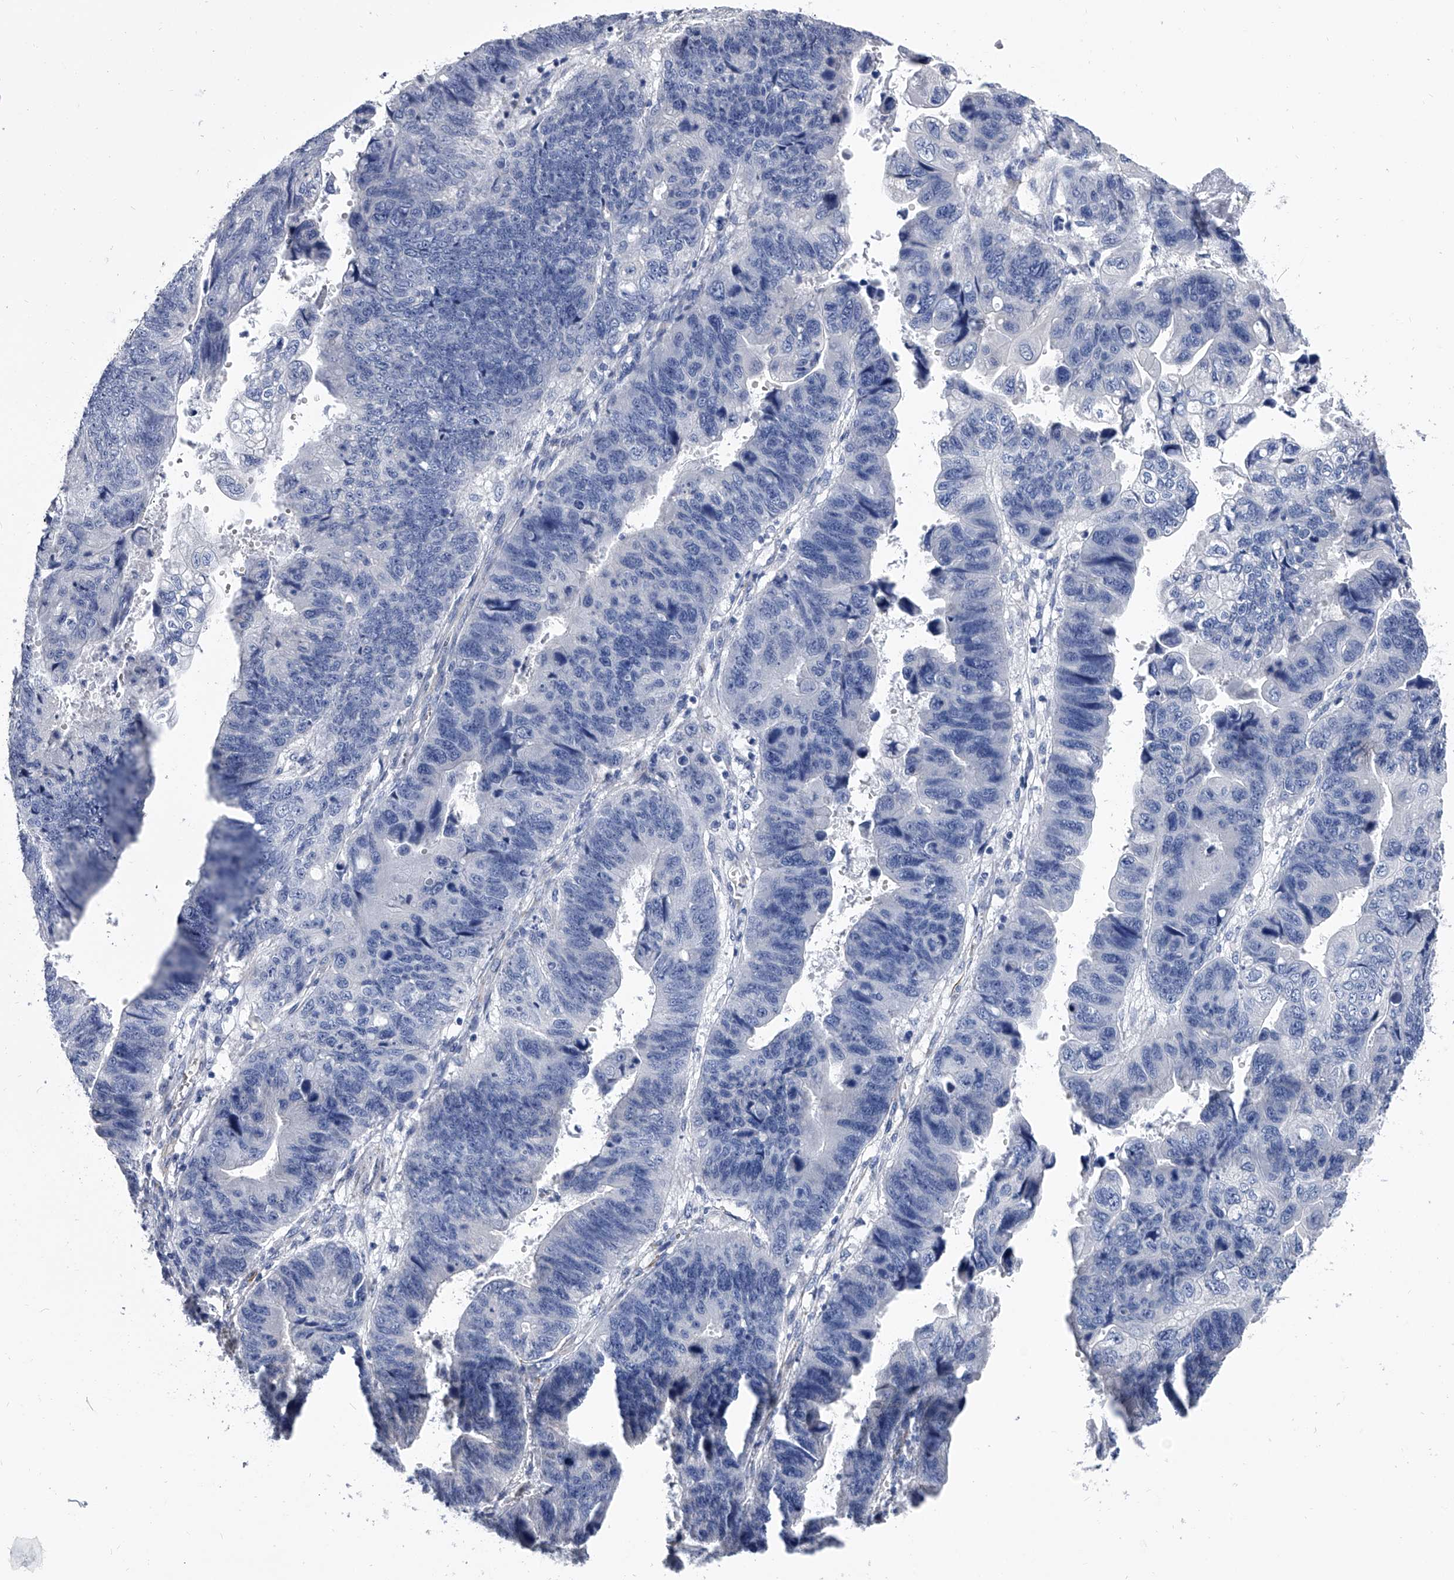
{"staining": {"intensity": "negative", "quantity": "none", "location": "none"}, "tissue": "stomach cancer", "cell_type": "Tumor cells", "image_type": "cancer", "snomed": [{"axis": "morphology", "description": "Adenocarcinoma, NOS"}, {"axis": "topography", "description": "Stomach"}], "caption": "Stomach adenocarcinoma stained for a protein using IHC reveals no staining tumor cells.", "gene": "EFCAB7", "patient": {"sex": "male", "age": 59}}